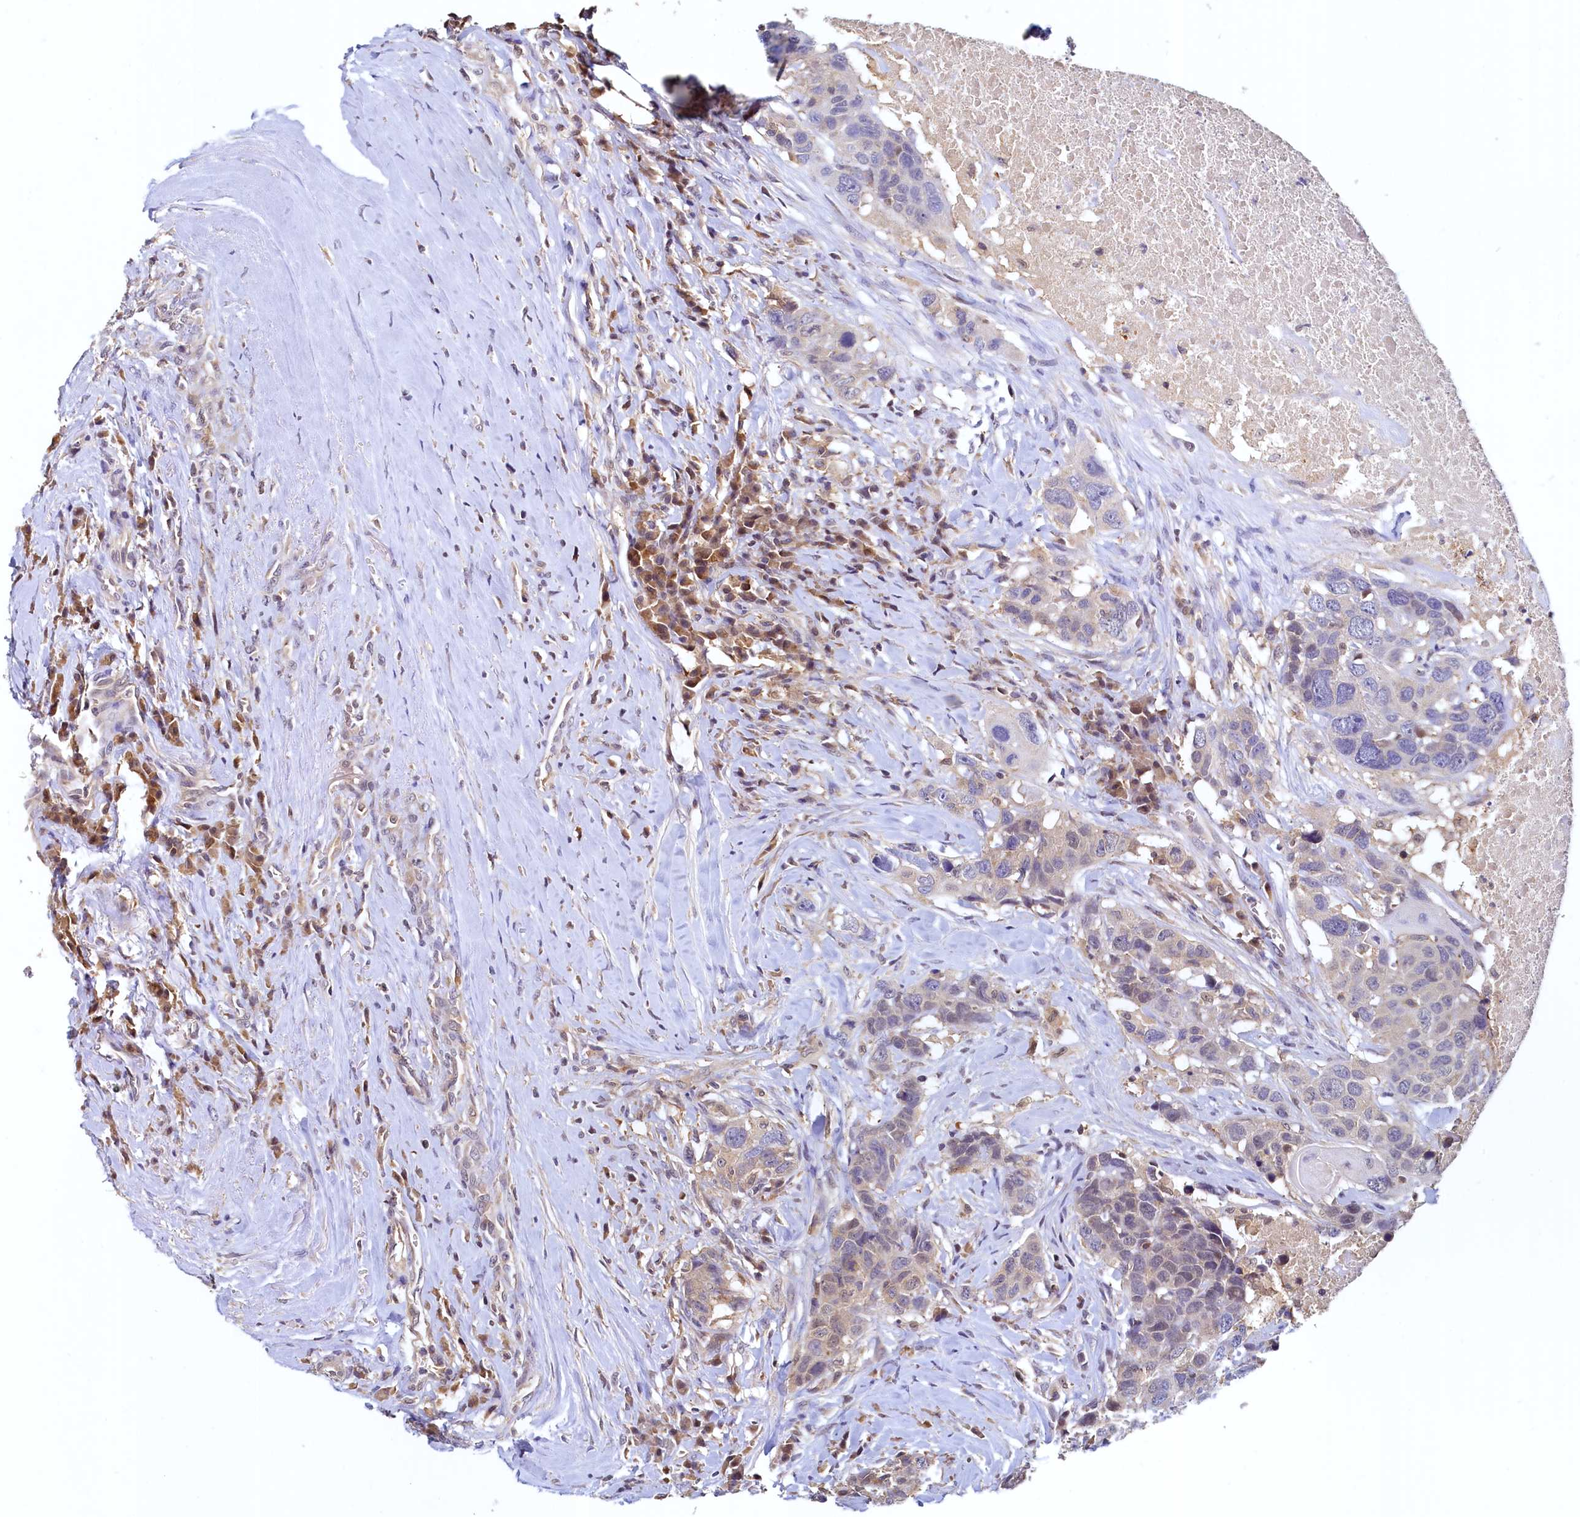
{"staining": {"intensity": "weak", "quantity": "<25%", "location": "cytoplasmic/membranous"}, "tissue": "head and neck cancer", "cell_type": "Tumor cells", "image_type": "cancer", "snomed": [{"axis": "morphology", "description": "Squamous cell carcinoma, NOS"}, {"axis": "topography", "description": "Head-Neck"}], "caption": "An image of head and neck cancer (squamous cell carcinoma) stained for a protein displays no brown staining in tumor cells.", "gene": "PAAF1", "patient": {"sex": "male", "age": 66}}